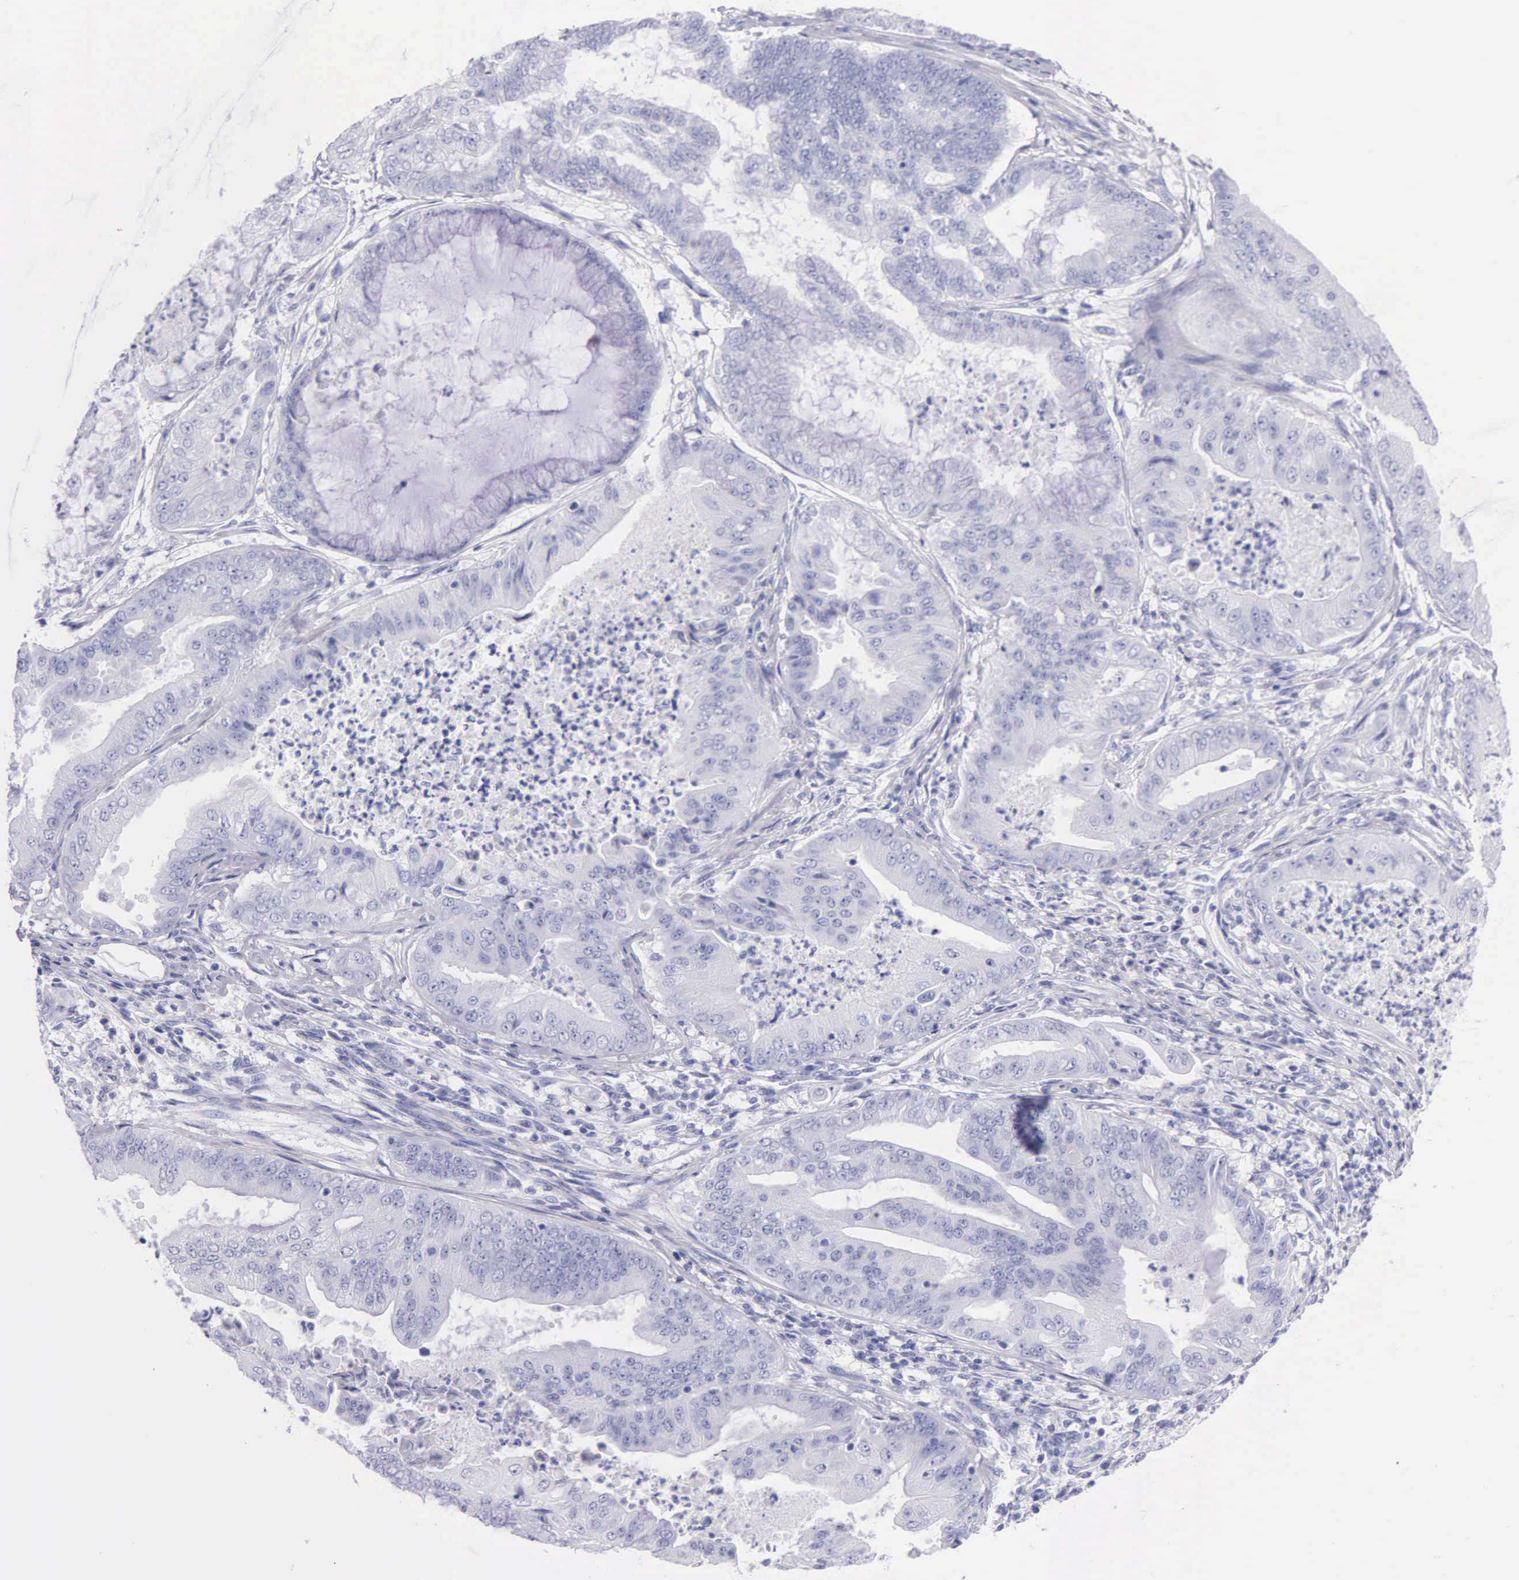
{"staining": {"intensity": "negative", "quantity": "none", "location": "none"}, "tissue": "endometrial cancer", "cell_type": "Tumor cells", "image_type": "cancer", "snomed": [{"axis": "morphology", "description": "Adenocarcinoma, NOS"}, {"axis": "topography", "description": "Endometrium"}], "caption": "Immunohistochemistry (IHC) of human endometrial adenocarcinoma shows no positivity in tumor cells.", "gene": "KLK3", "patient": {"sex": "female", "age": 63}}